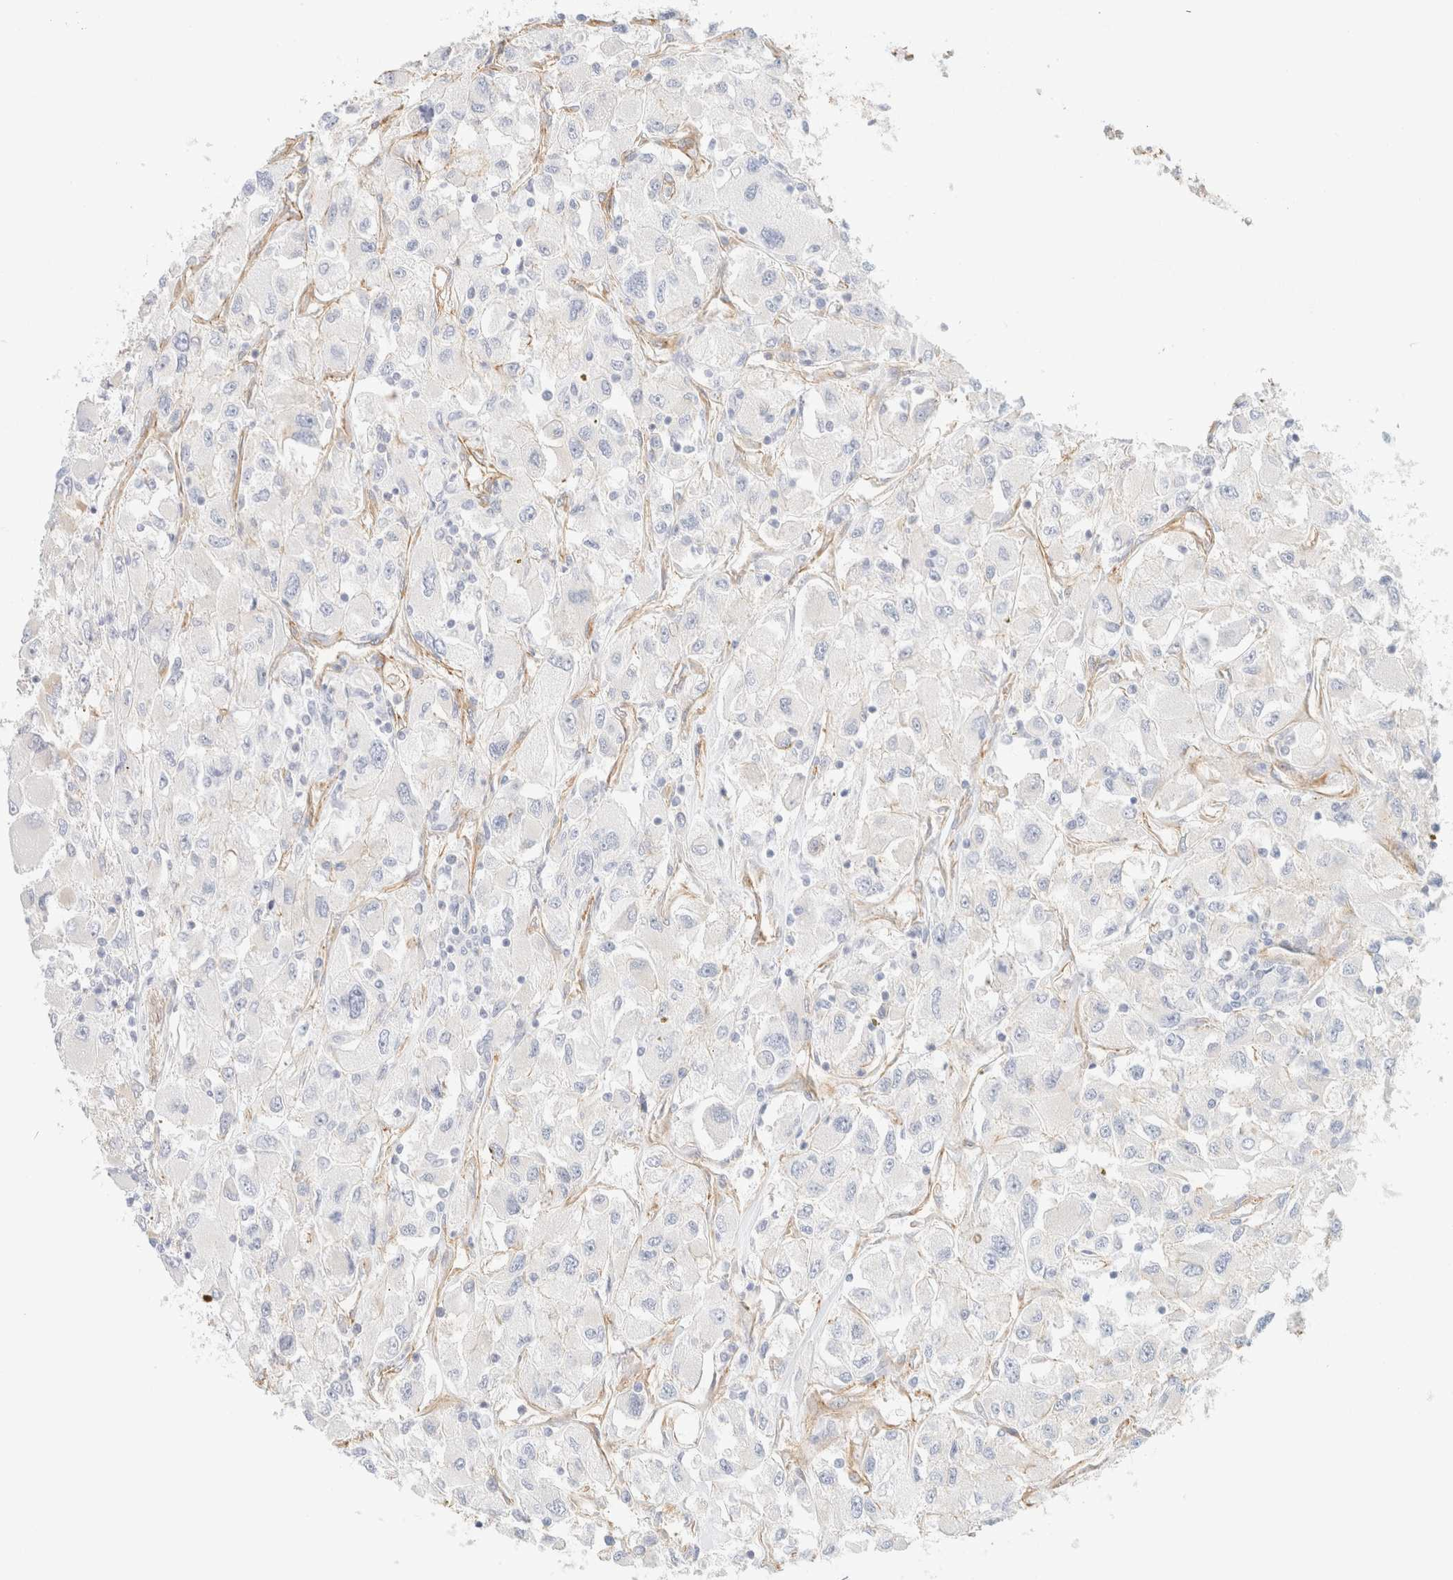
{"staining": {"intensity": "negative", "quantity": "none", "location": "none"}, "tissue": "renal cancer", "cell_type": "Tumor cells", "image_type": "cancer", "snomed": [{"axis": "morphology", "description": "Adenocarcinoma, NOS"}, {"axis": "topography", "description": "Kidney"}], "caption": "Immunohistochemistry micrograph of human renal adenocarcinoma stained for a protein (brown), which reveals no expression in tumor cells.", "gene": "CYB5R4", "patient": {"sex": "female", "age": 52}}